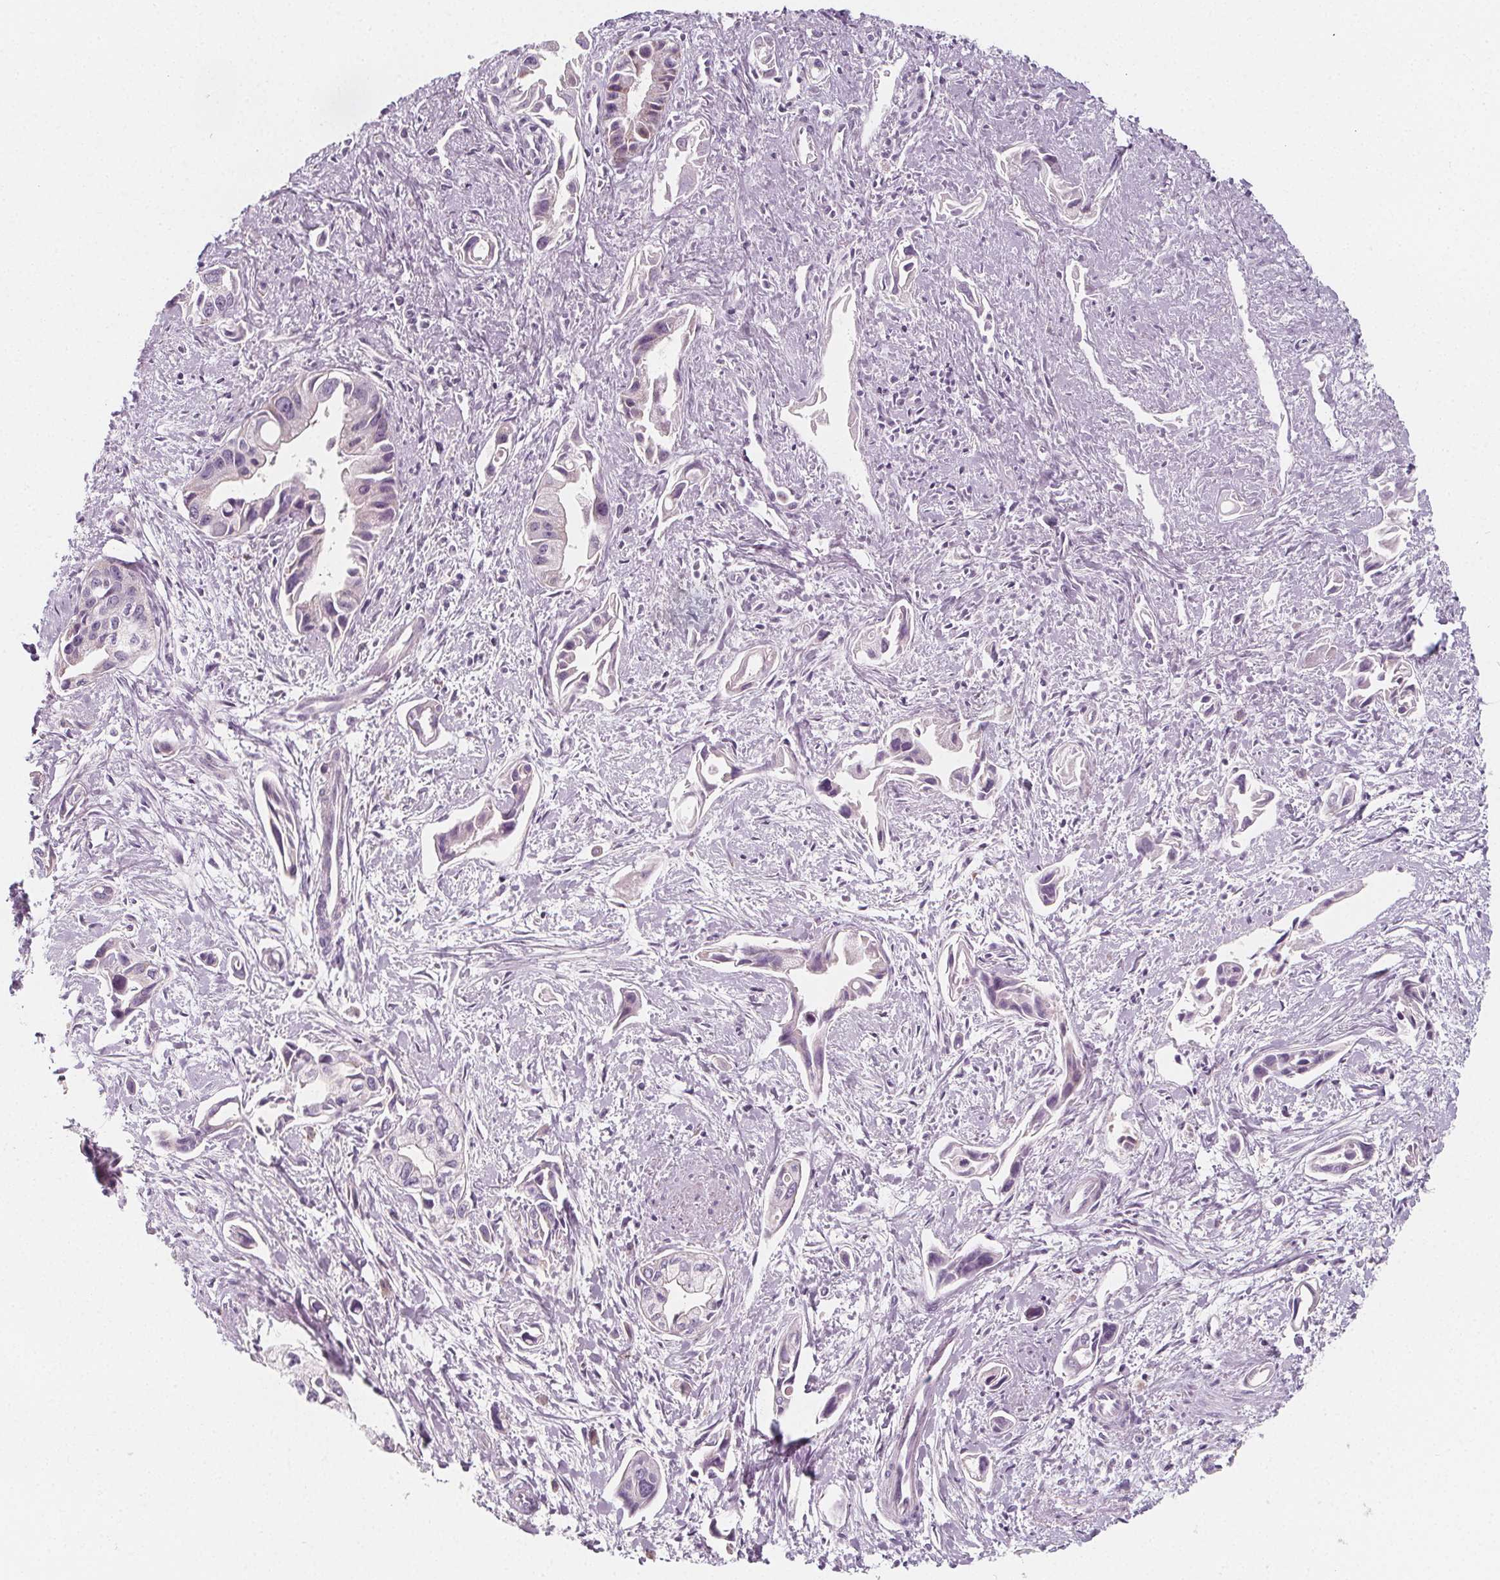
{"staining": {"intensity": "negative", "quantity": "none", "location": "none"}, "tissue": "pancreatic cancer", "cell_type": "Tumor cells", "image_type": "cancer", "snomed": [{"axis": "morphology", "description": "Adenocarcinoma, NOS"}, {"axis": "topography", "description": "Pancreas"}], "caption": "Immunohistochemistry (IHC) photomicrograph of neoplastic tissue: human pancreatic cancer (adenocarcinoma) stained with DAB (3,3'-diaminobenzidine) demonstrates no significant protein positivity in tumor cells.", "gene": "IL17C", "patient": {"sex": "female", "age": 61}}